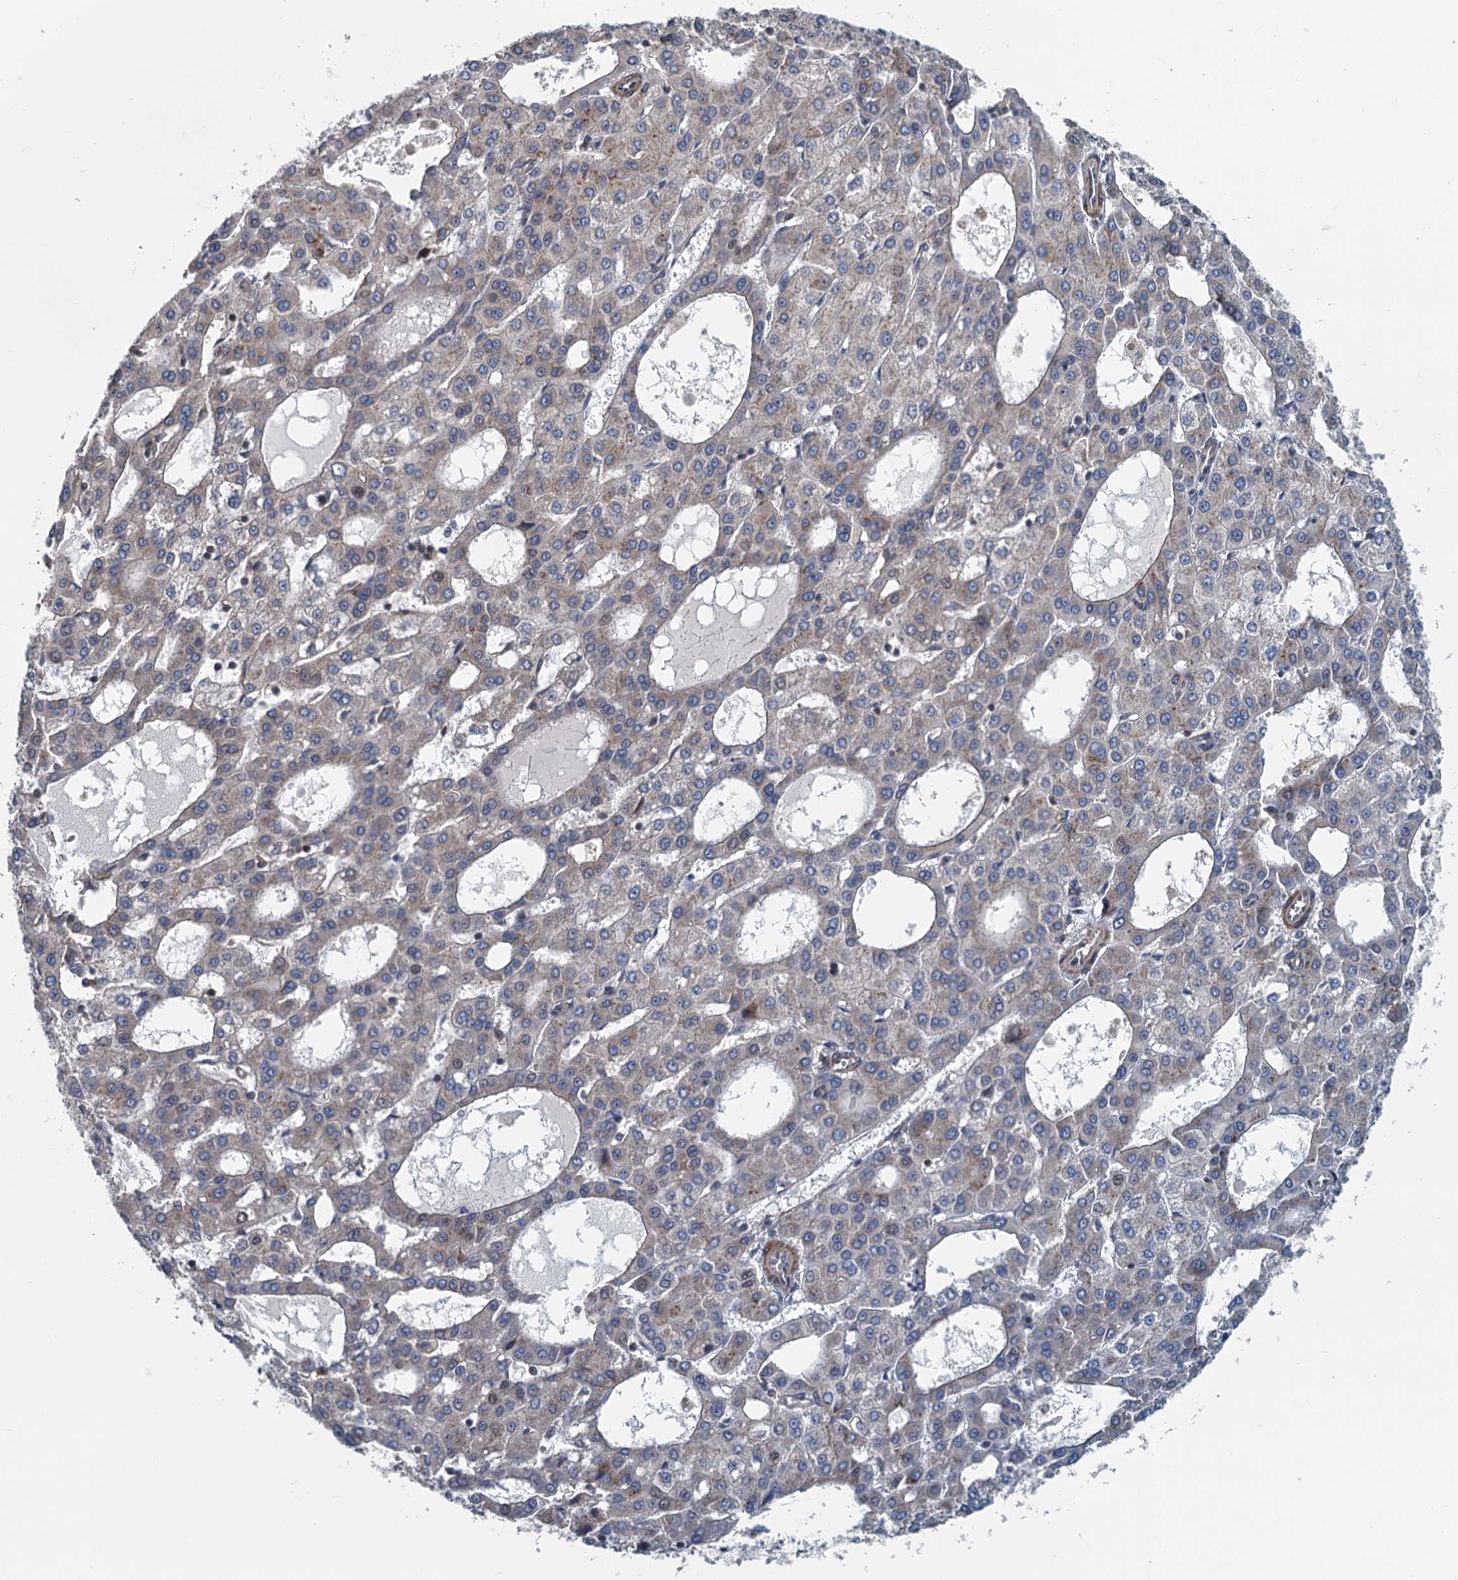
{"staining": {"intensity": "weak", "quantity": "<25%", "location": "cytoplasmic/membranous"}, "tissue": "liver cancer", "cell_type": "Tumor cells", "image_type": "cancer", "snomed": [{"axis": "morphology", "description": "Carcinoma, Hepatocellular, NOS"}, {"axis": "topography", "description": "Liver"}], "caption": "Immunohistochemistry (IHC) of human liver hepatocellular carcinoma shows no positivity in tumor cells.", "gene": "TEDC1", "patient": {"sex": "male", "age": 47}}